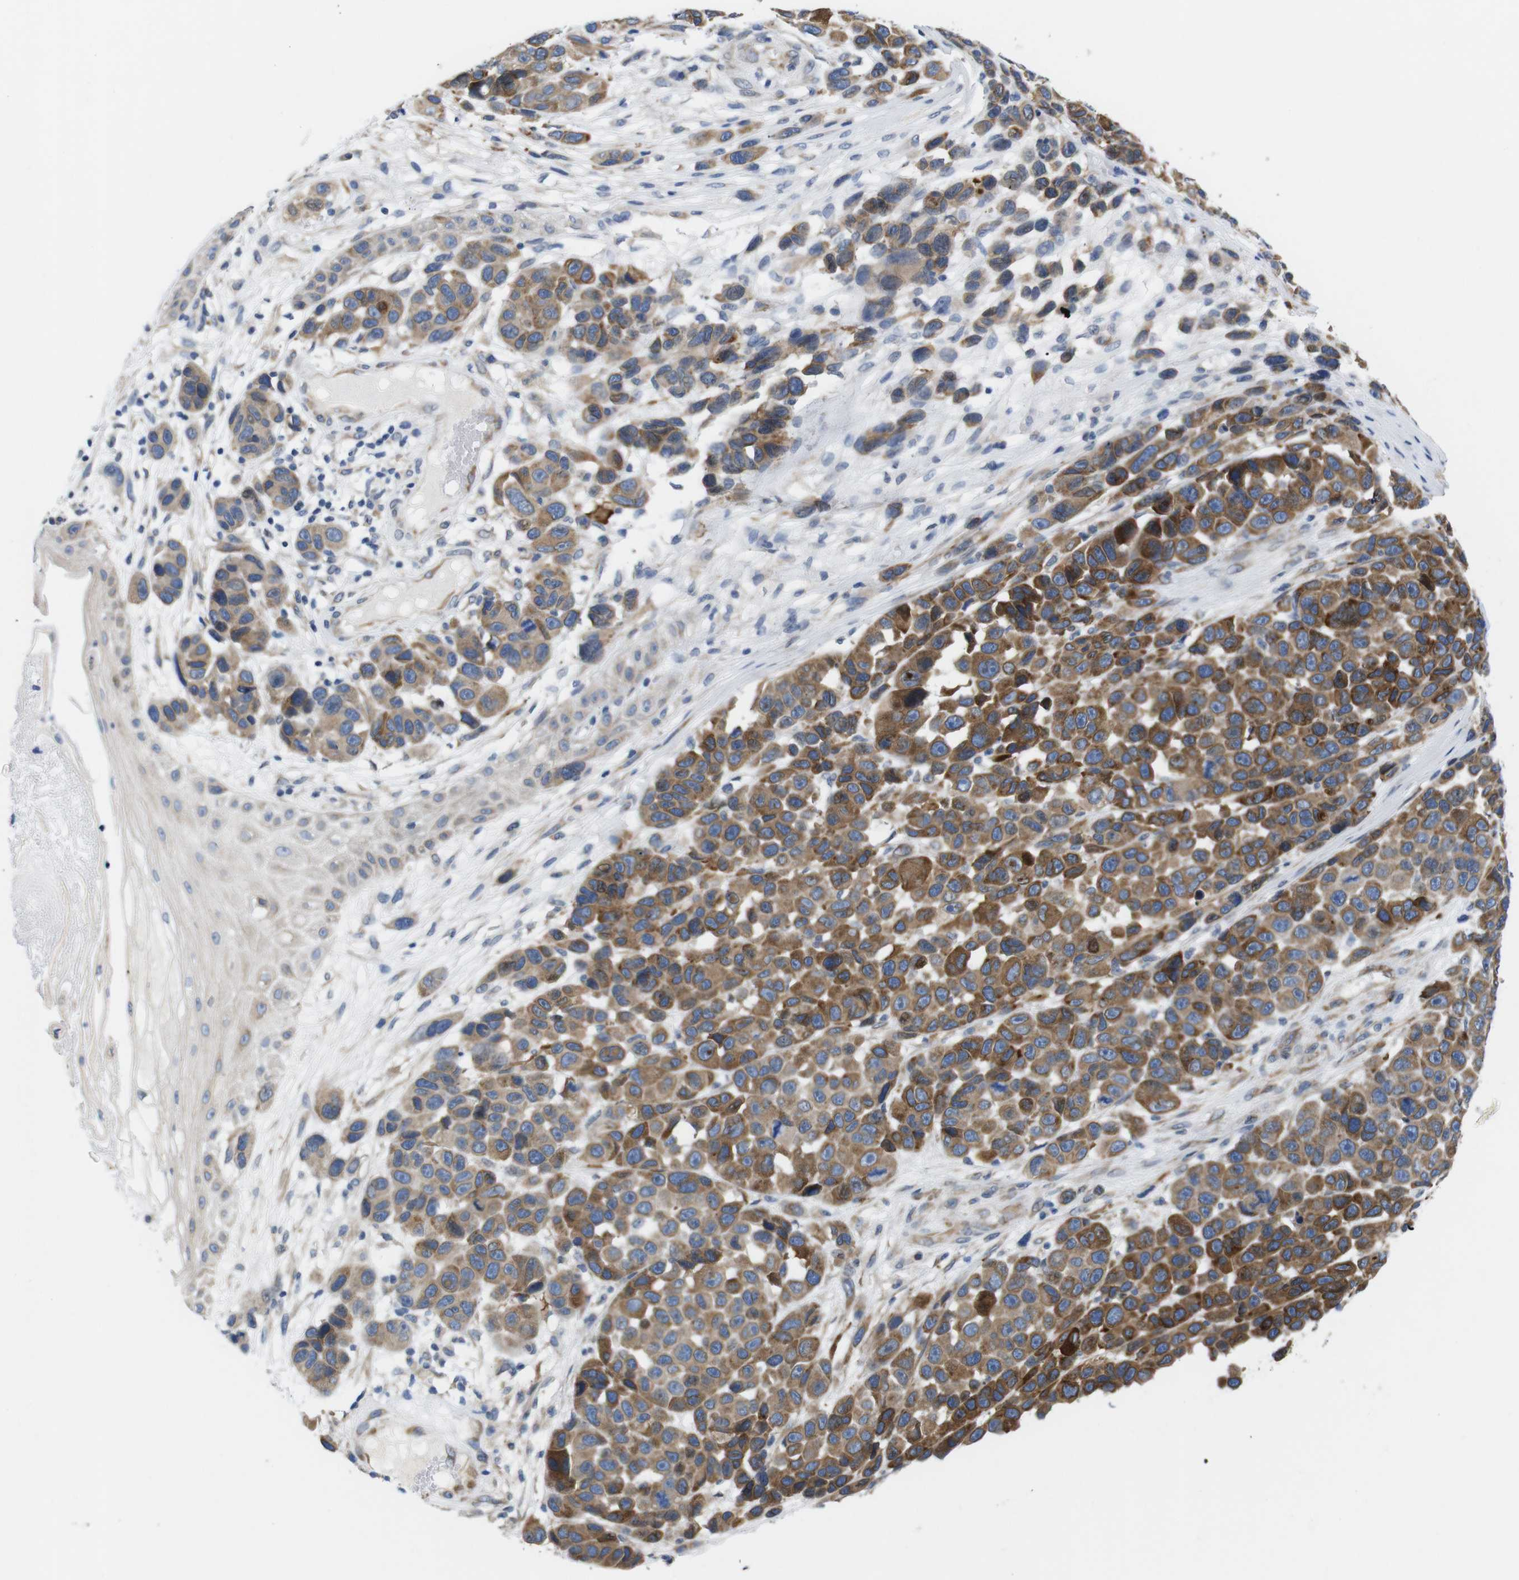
{"staining": {"intensity": "strong", "quantity": ">75%", "location": "cytoplasmic/membranous"}, "tissue": "melanoma", "cell_type": "Tumor cells", "image_type": "cancer", "snomed": [{"axis": "morphology", "description": "Malignant melanoma, NOS"}, {"axis": "topography", "description": "Skin"}], "caption": "The micrograph shows a brown stain indicating the presence of a protein in the cytoplasmic/membranous of tumor cells in melanoma.", "gene": "HACD3", "patient": {"sex": "male", "age": 53}}